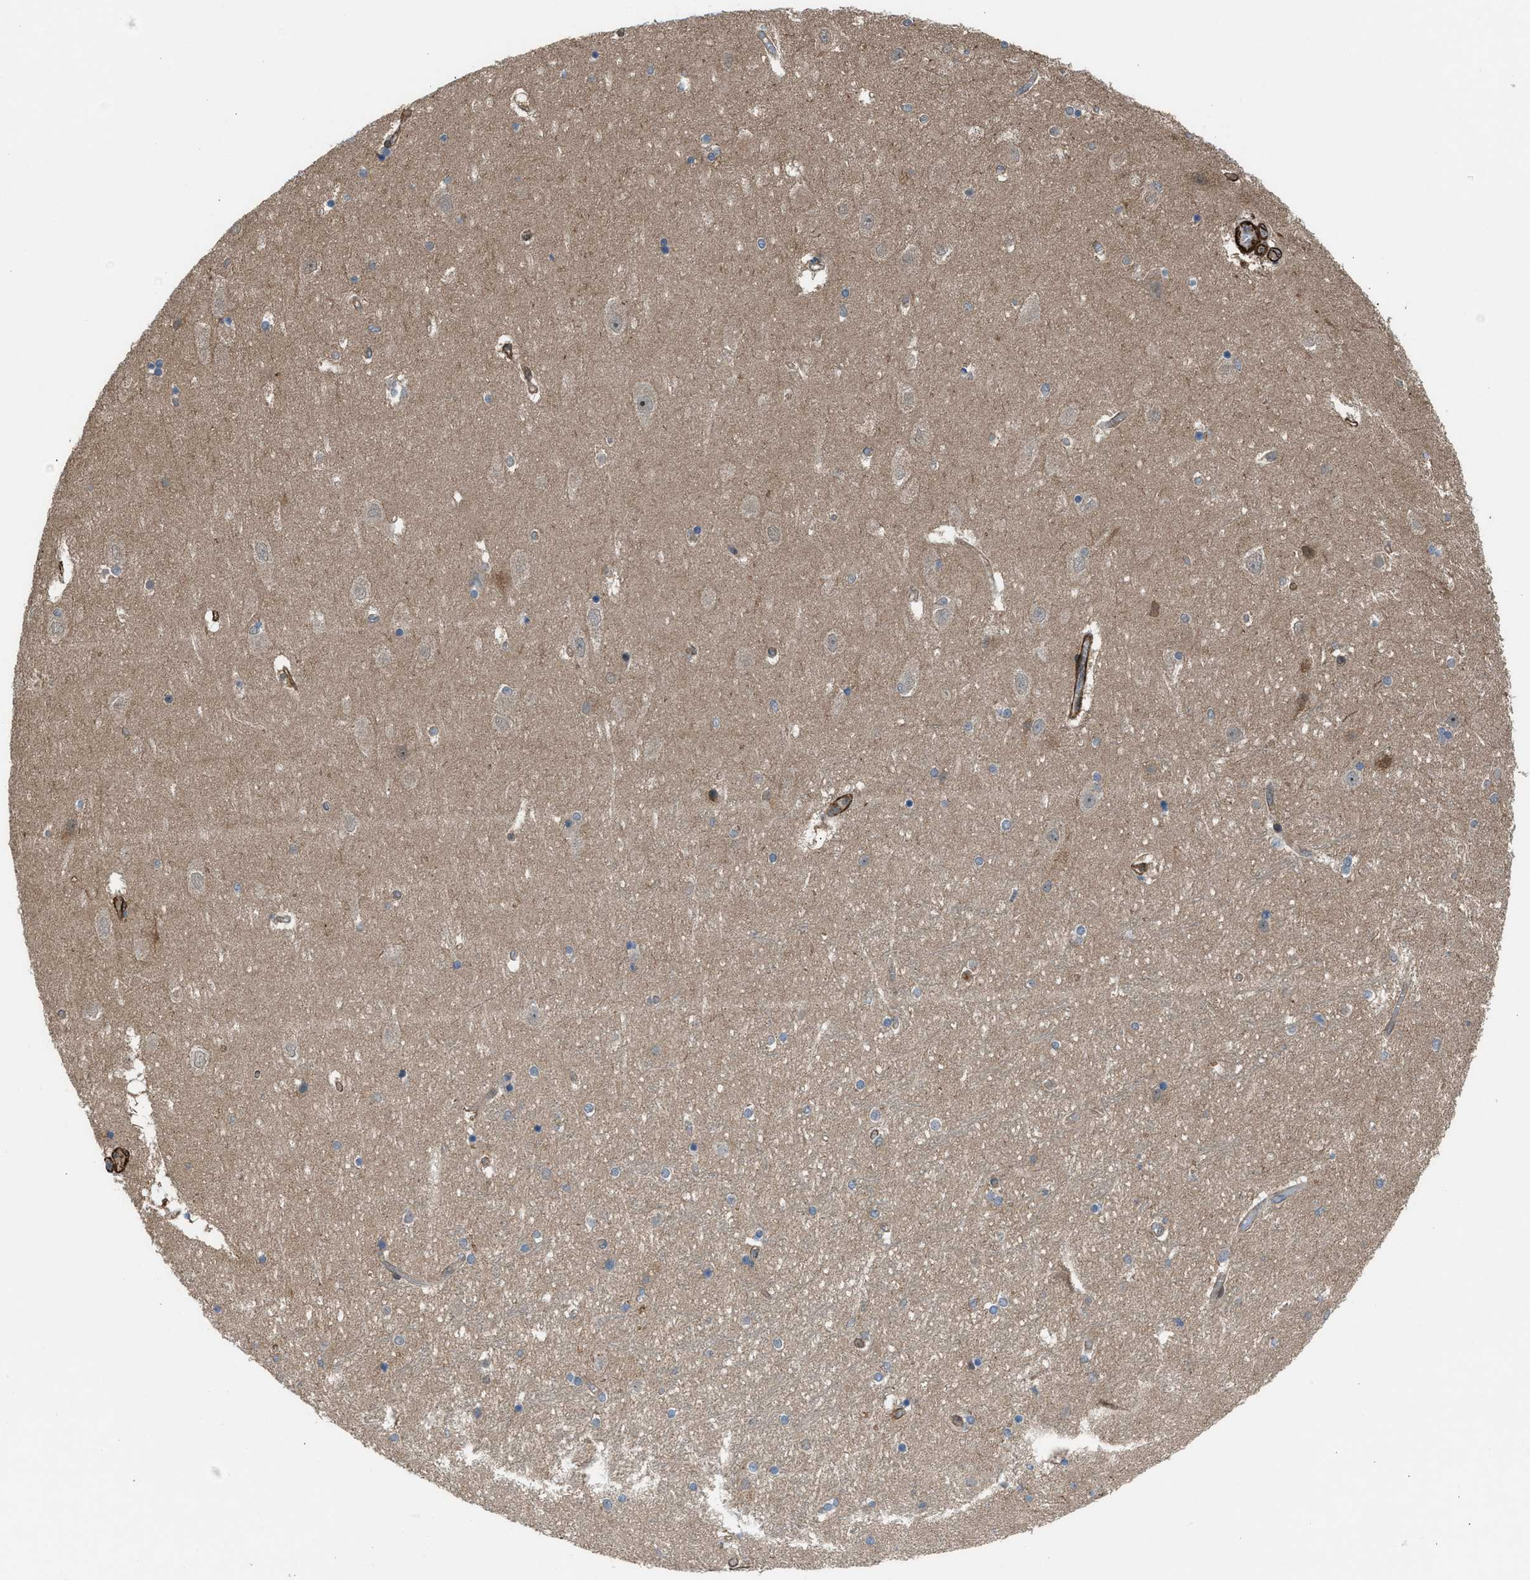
{"staining": {"intensity": "weak", "quantity": "<25%", "location": "cytoplasmic/membranous"}, "tissue": "hippocampus", "cell_type": "Glial cells", "image_type": "normal", "snomed": [{"axis": "morphology", "description": "Normal tissue, NOS"}, {"axis": "topography", "description": "Hippocampus"}], "caption": "This is a histopathology image of IHC staining of benign hippocampus, which shows no positivity in glial cells. The staining is performed using DAB brown chromogen with nuclei counter-stained in using hematoxylin.", "gene": "NQO2", "patient": {"sex": "female", "age": 54}}